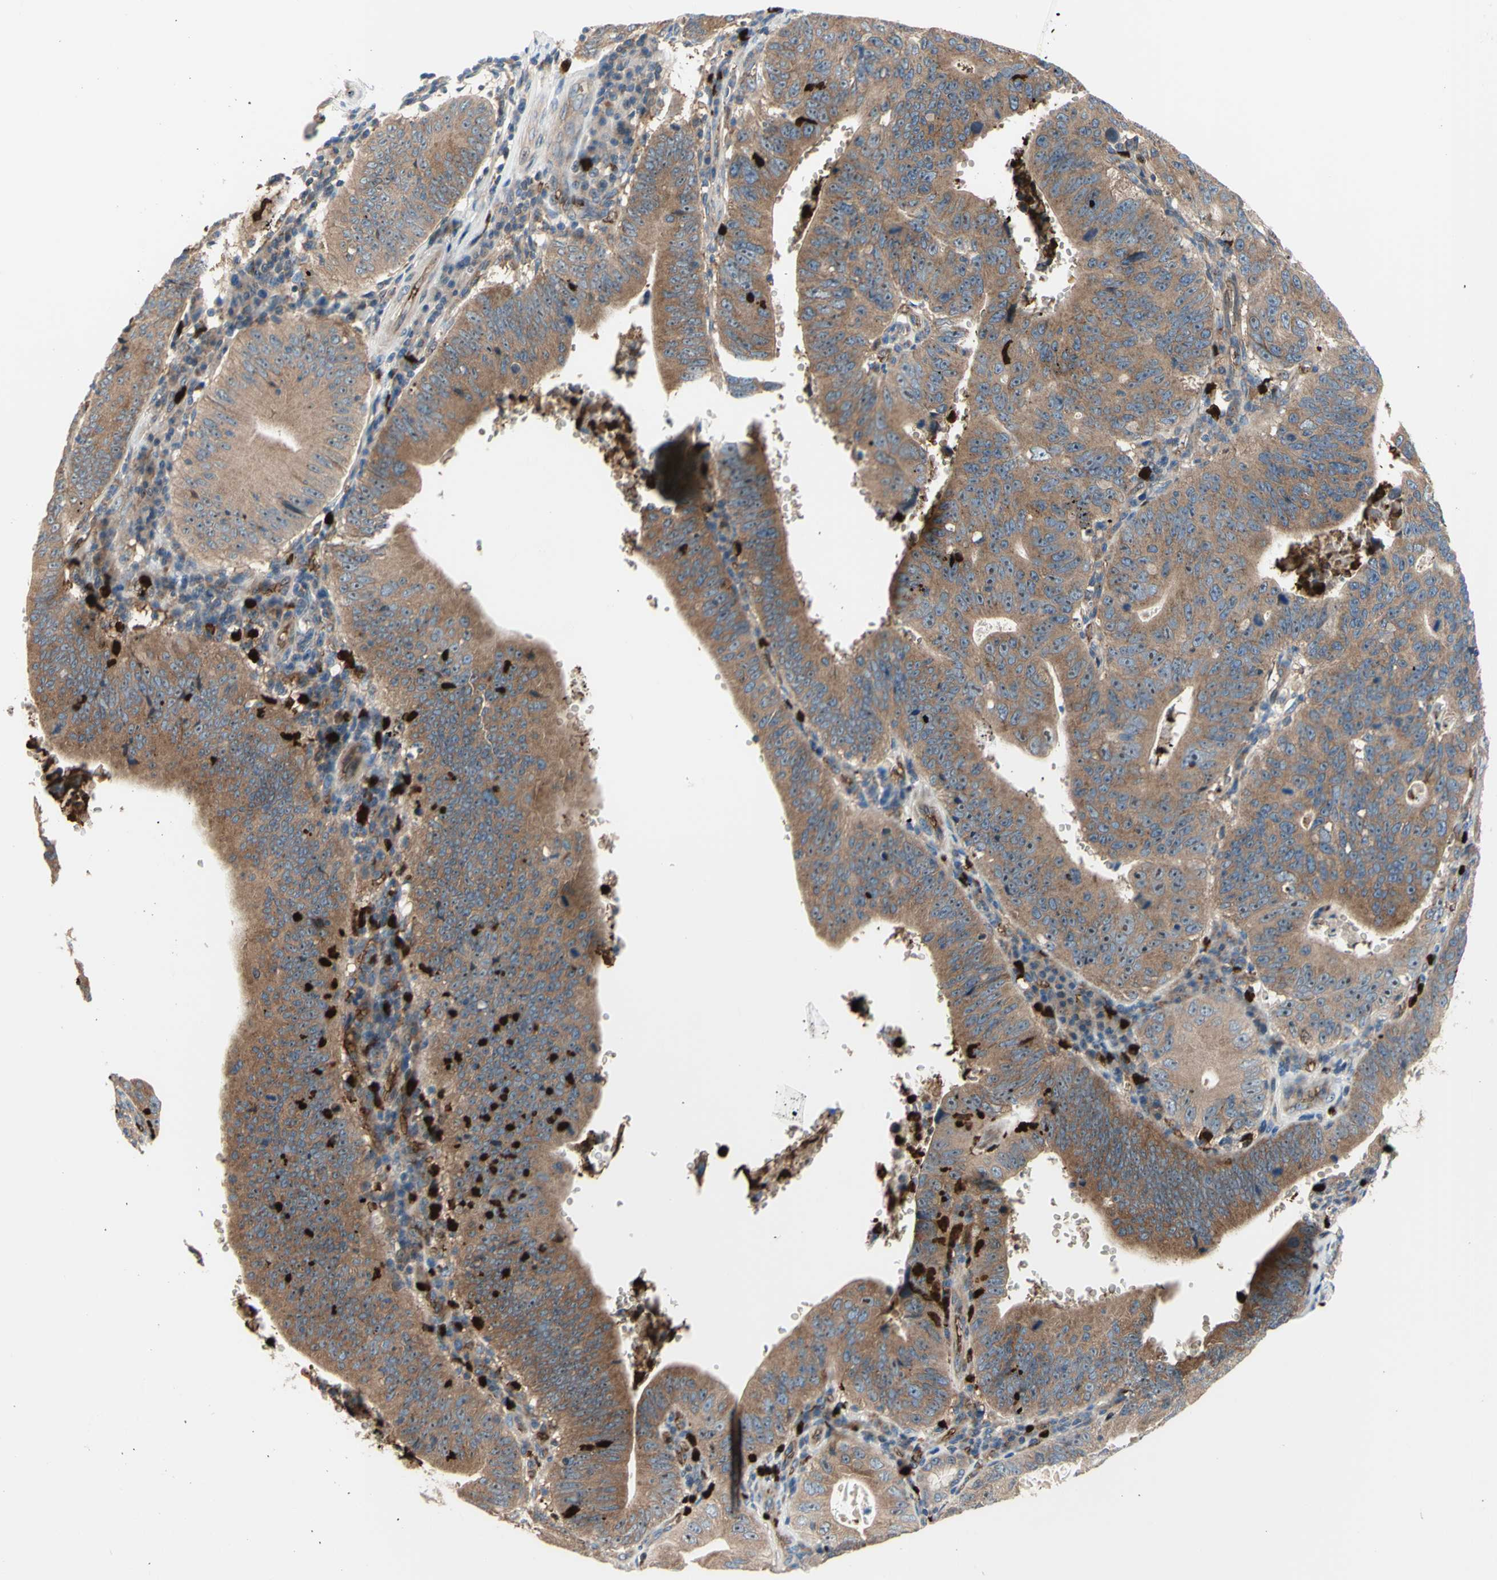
{"staining": {"intensity": "strong", "quantity": ">75%", "location": "cytoplasmic/membranous,nuclear"}, "tissue": "stomach cancer", "cell_type": "Tumor cells", "image_type": "cancer", "snomed": [{"axis": "morphology", "description": "Adenocarcinoma, NOS"}, {"axis": "topography", "description": "Stomach"}], "caption": "Strong cytoplasmic/membranous and nuclear positivity for a protein is seen in about >75% of tumor cells of adenocarcinoma (stomach) using immunohistochemistry.", "gene": "USP9X", "patient": {"sex": "male", "age": 59}}